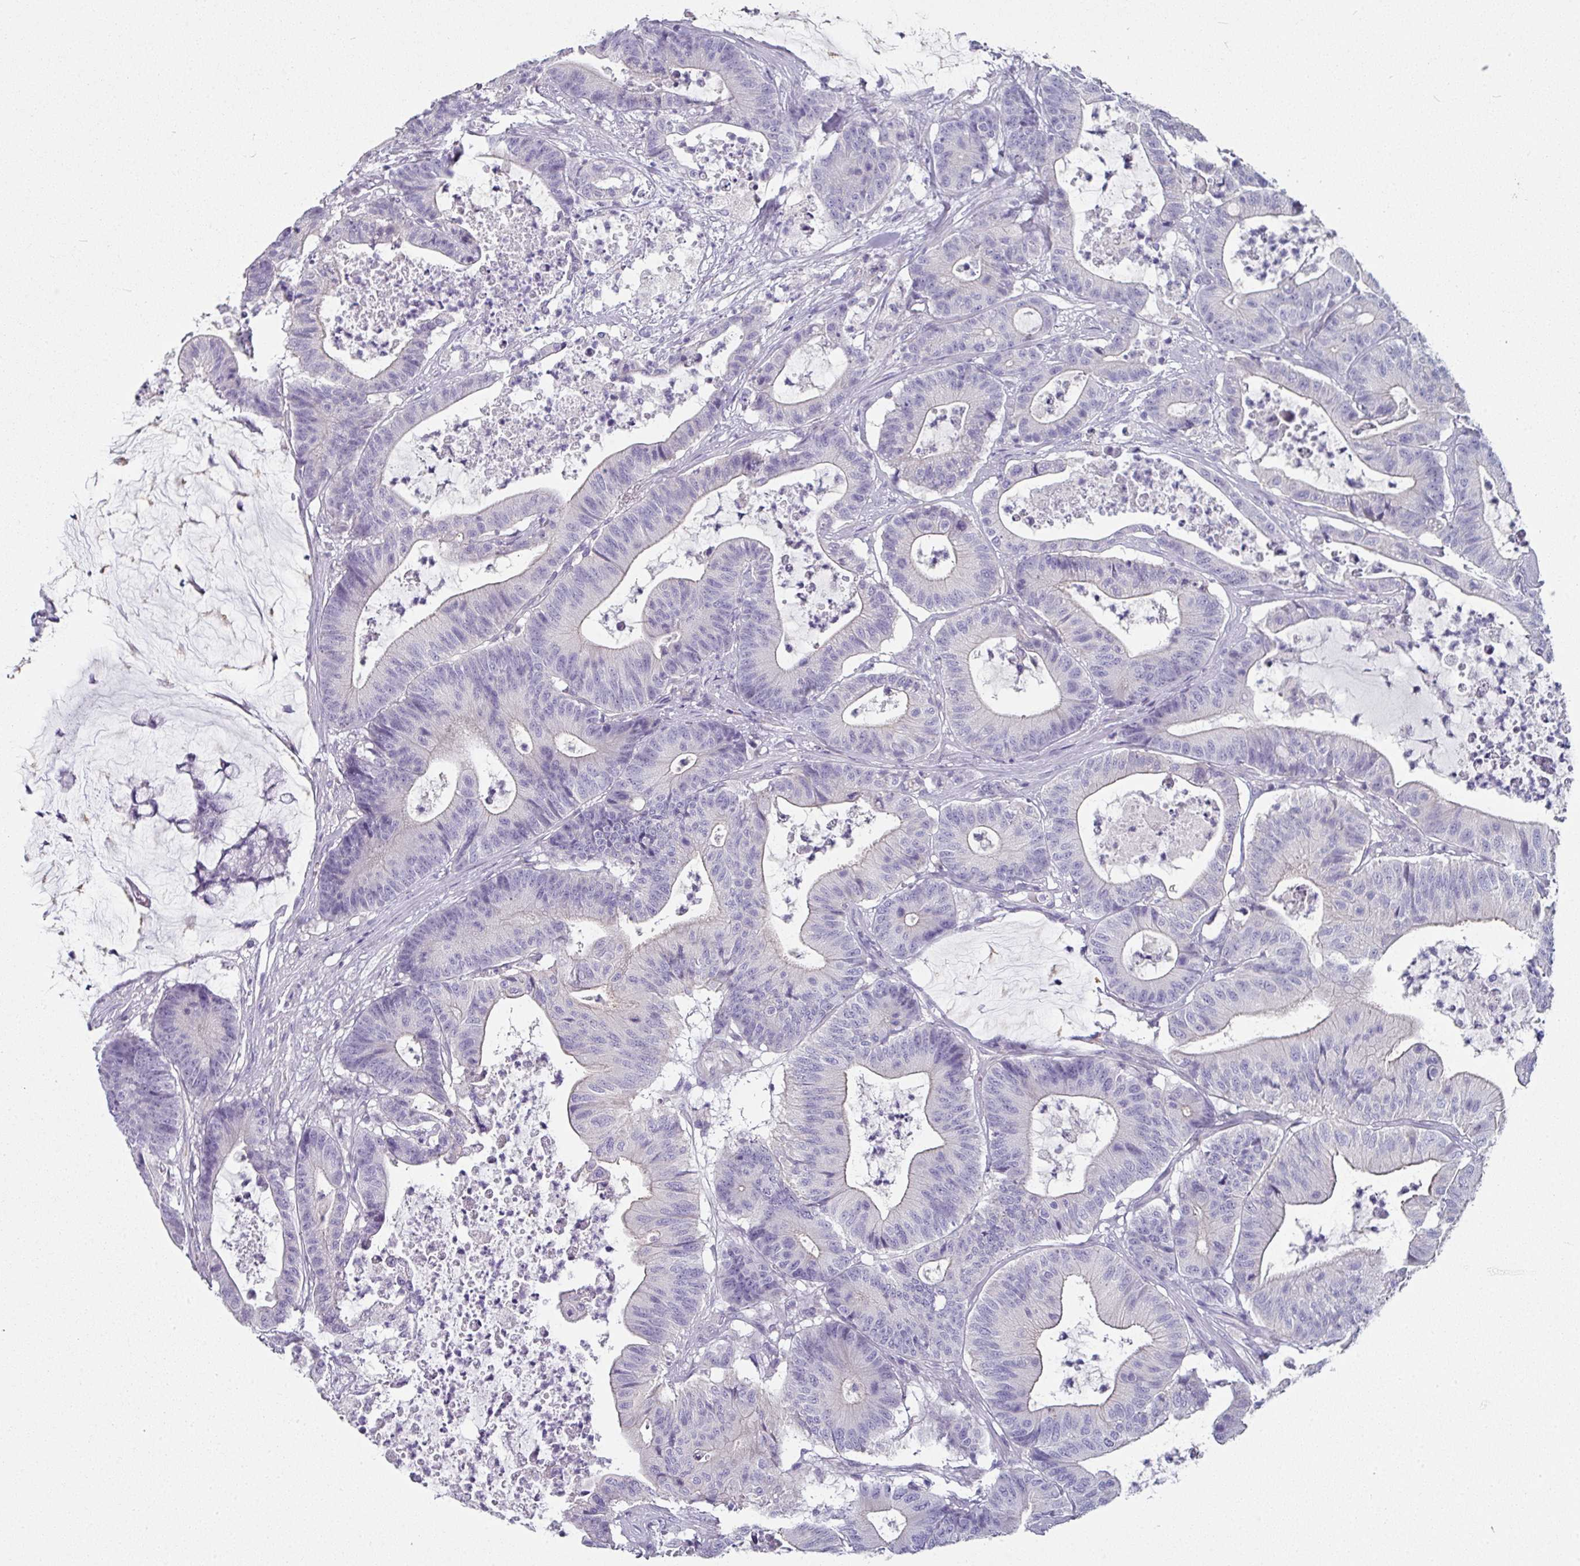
{"staining": {"intensity": "negative", "quantity": "none", "location": "none"}, "tissue": "colorectal cancer", "cell_type": "Tumor cells", "image_type": "cancer", "snomed": [{"axis": "morphology", "description": "Adenocarcinoma, NOS"}, {"axis": "topography", "description": "Colon"}], "caption": "Immunohistochemistry photomicrograph of neoplastic tissue: human colorectal cancer stained with DAB exhibits no significant protein staining in tumor cells. The staining is performed using DAB brown chromogen with nuclei counter-stained in using hematoxylin.", "gene": "SLC17A7", "patient": {"sex": "female", "age": 84}}